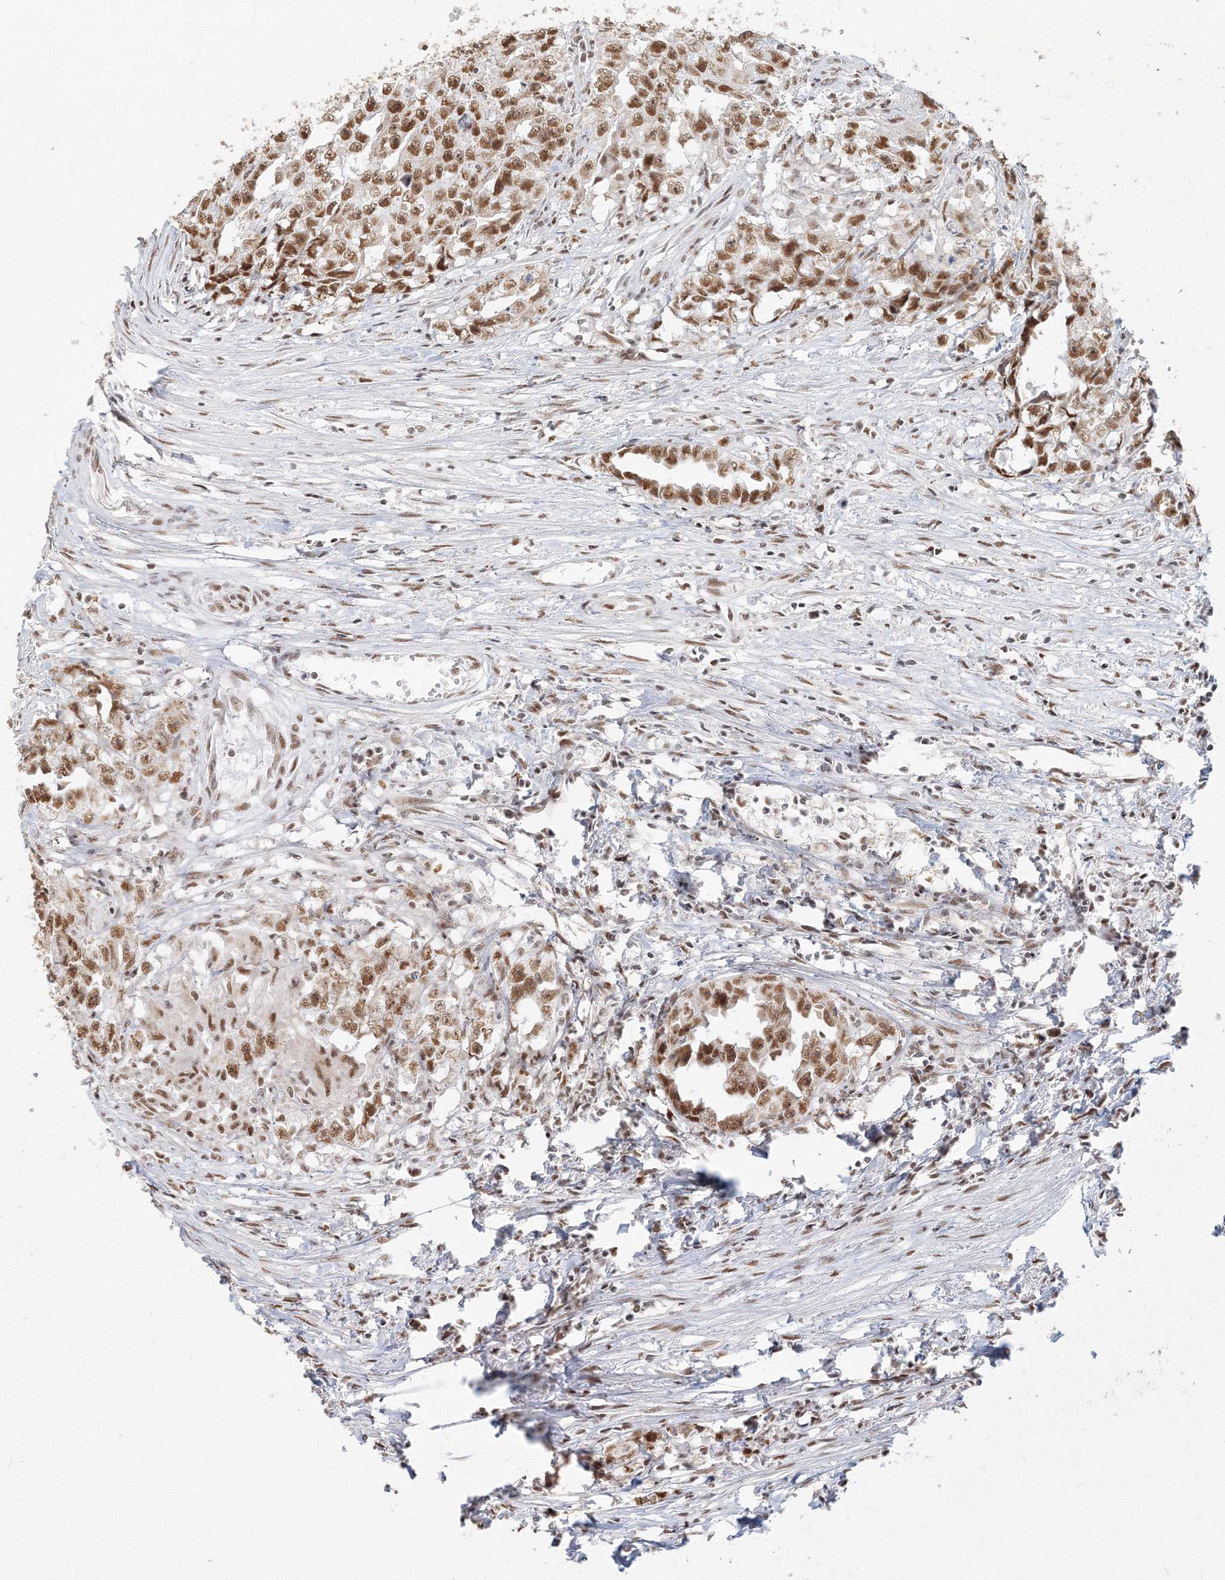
{"staining": {"intensity": "moderate", "quantity": ">75%", "location": "nuclear"}, "tissue": "testis cancer", "cell_type": "Tumor cells", "image_type": "cancer", "snomed": [{"axis": "morphology", "description": "Seminoma, NOS"}, {"axis": "morphology", "description": "Carcinoma, Embryonal, NOS"}, {"axis": "topography", "description": "Testis"}], "caption": "Tumor cells show moderate nuclear staining in approximately >75% of cells in seminoma (testis). The staining was performed using DAB to visualize the protein expression in brown, while the nuclei were stained in blue with hematoxylin (Magnification: 20x).", "gene": "PPP4R2", "patient": {"sex": "male", "age": 43}}